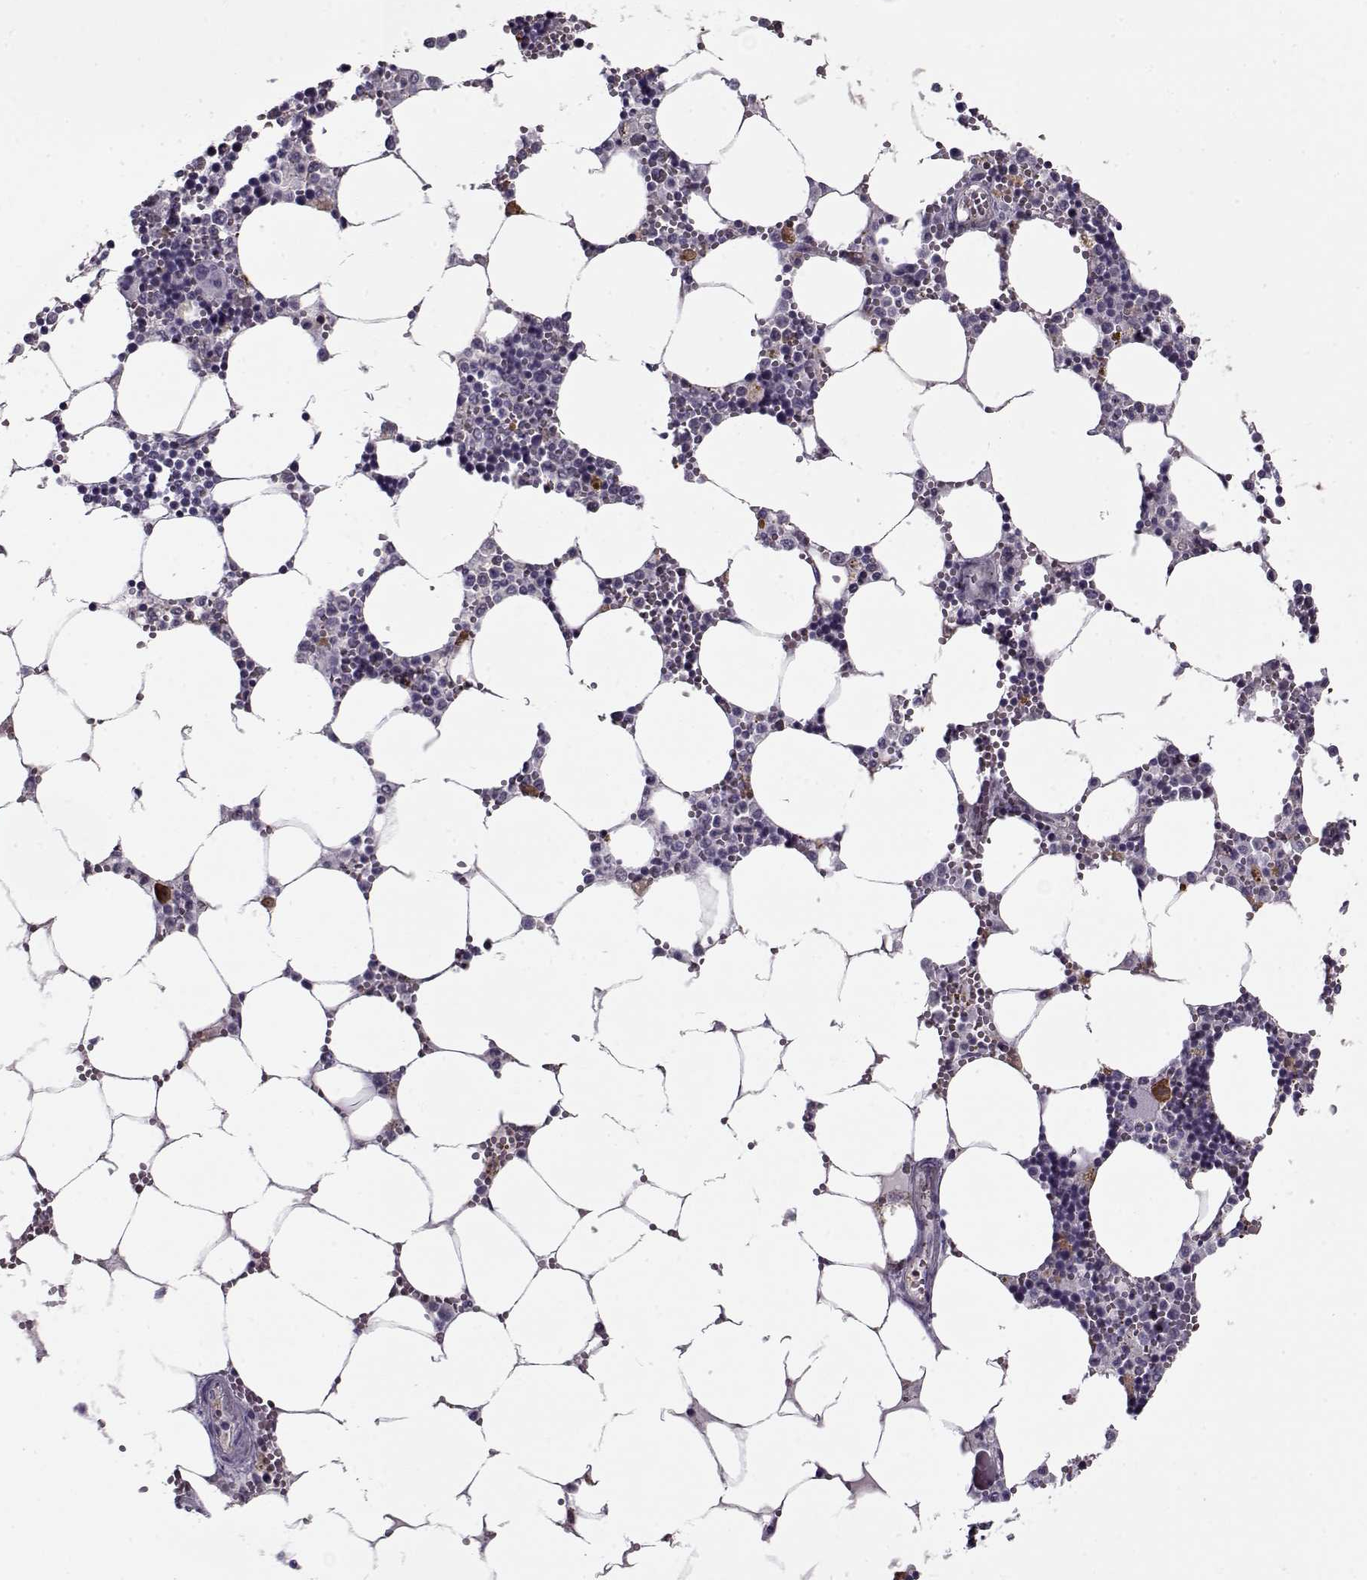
{"staining": {"intensity": "moderate", "quantity": "<25%", "location": "cytoplasmic/membranous"}, "tissue": "bone marrow", "cell_type": "Hematopoietic cells", "image_type": "normal", "snomed": [{"axis": "morphology", "description": "Normal tissue, NOS"}, {"axis": "topography", "description": "Bone marrow"}], "caption": "Protein staining exhibits moderate cytoplasmic/membranous staining in approximately <25% of hematopoietic cells in unremarkable bone marrow. The staining is performed using DAB brown chromogen to label protein expression. The nuclei are counter-stained blue using hematoxylin.", "gene": "SEC16B", "patient": {"sex": "male", "age": 54}}